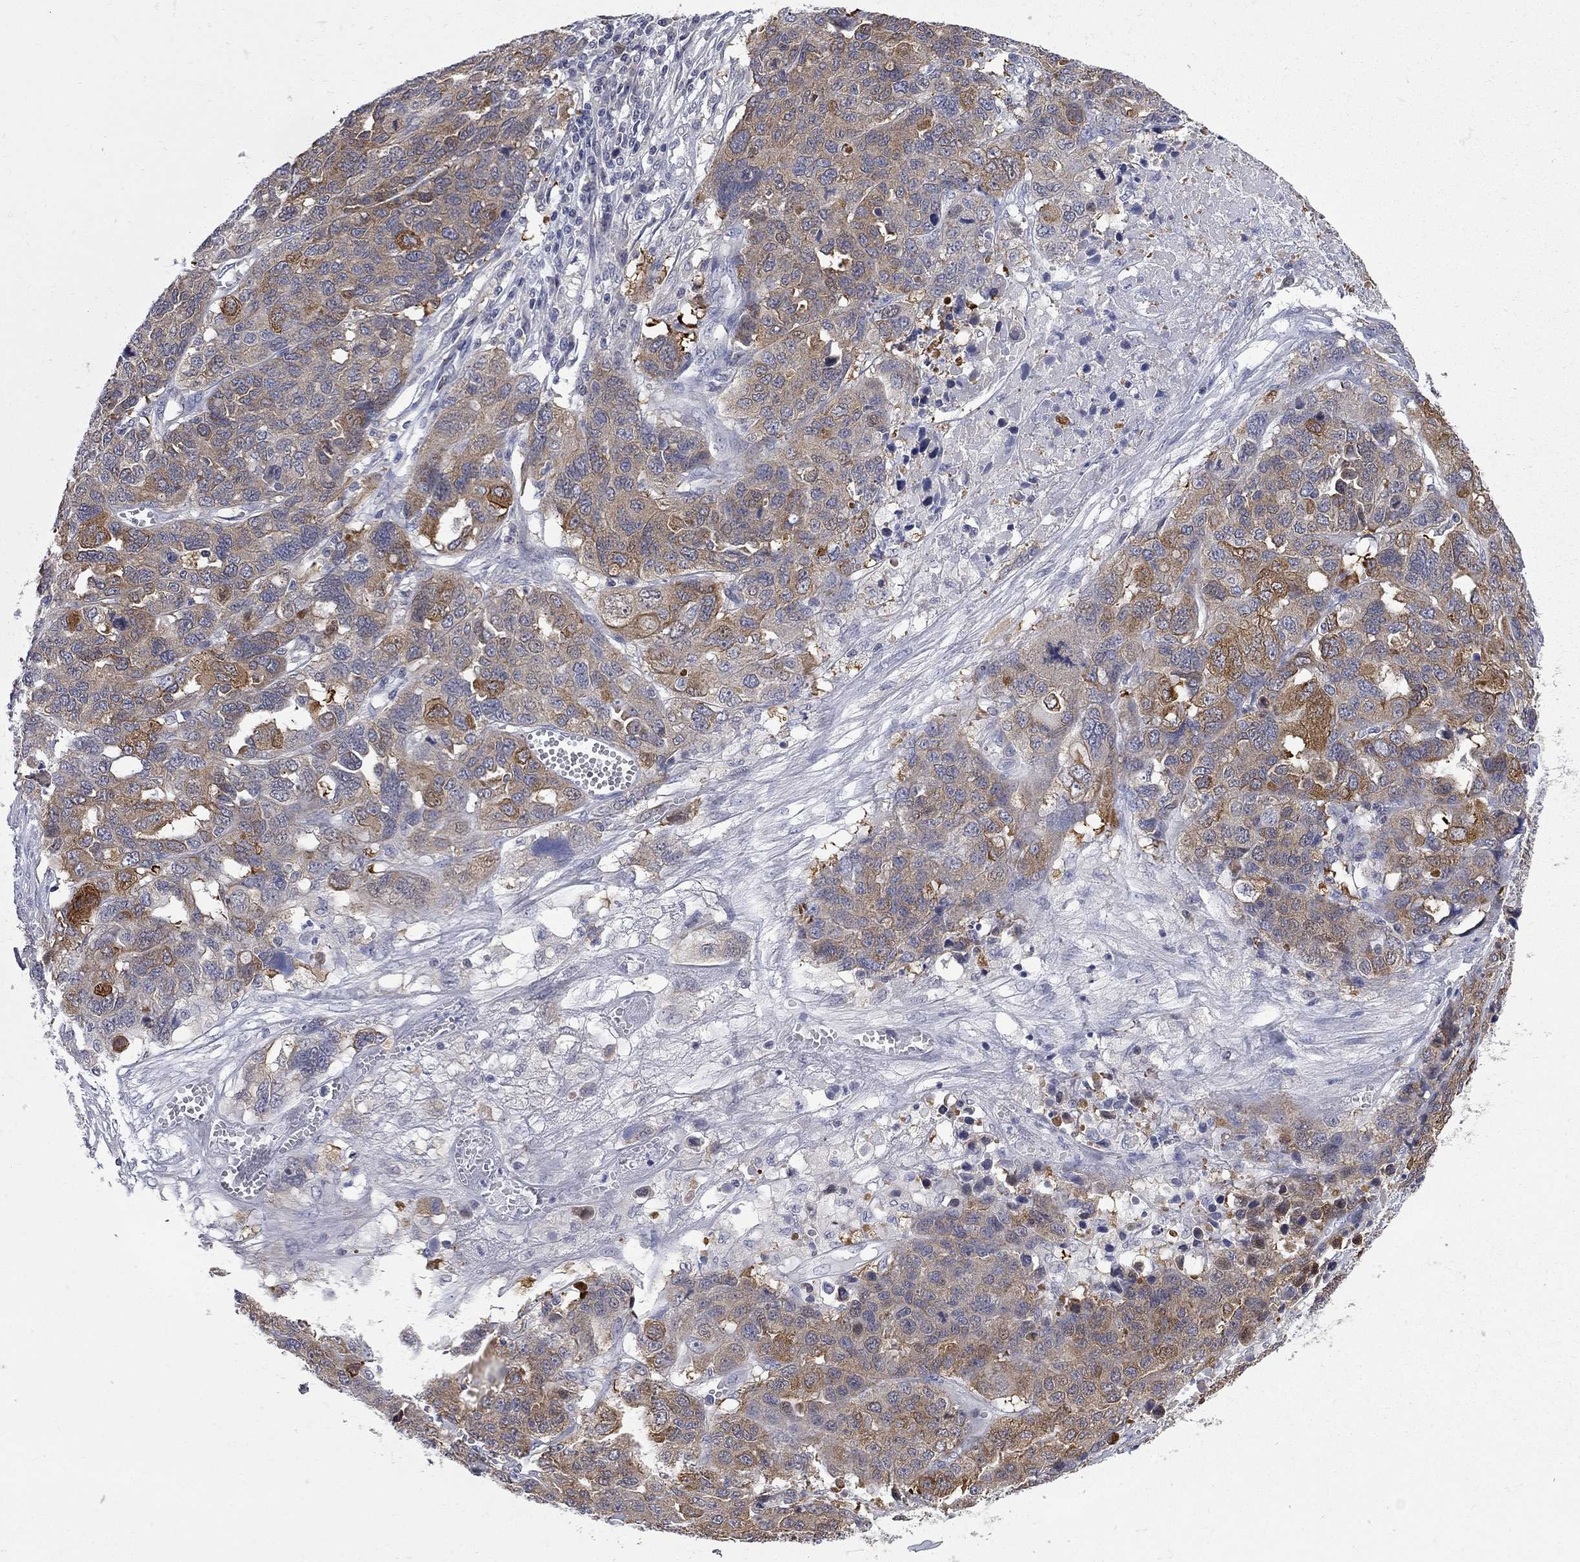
{"staining": {"intensity": "strong", "quantity": "<25%", "location": "cytoplasmic/membranous"}, "tissue": "ovarian cancer", "cell_type": "Tumor cells", "image_type": "cancer", "snomed": [{"axis": "morphology", "description": "Cystadenocarcinoma, serous, NOS"}, {"axis": "topography", "description": "Ovary"}], "caption": "Immunohistochemical staining of ovarian cancer shows strong cytoplasmic/membranous protein positivity in approximately <25% of tumor cells.", "gene": "GALNT8", "patient": {"sex": "female", "age": 87}}